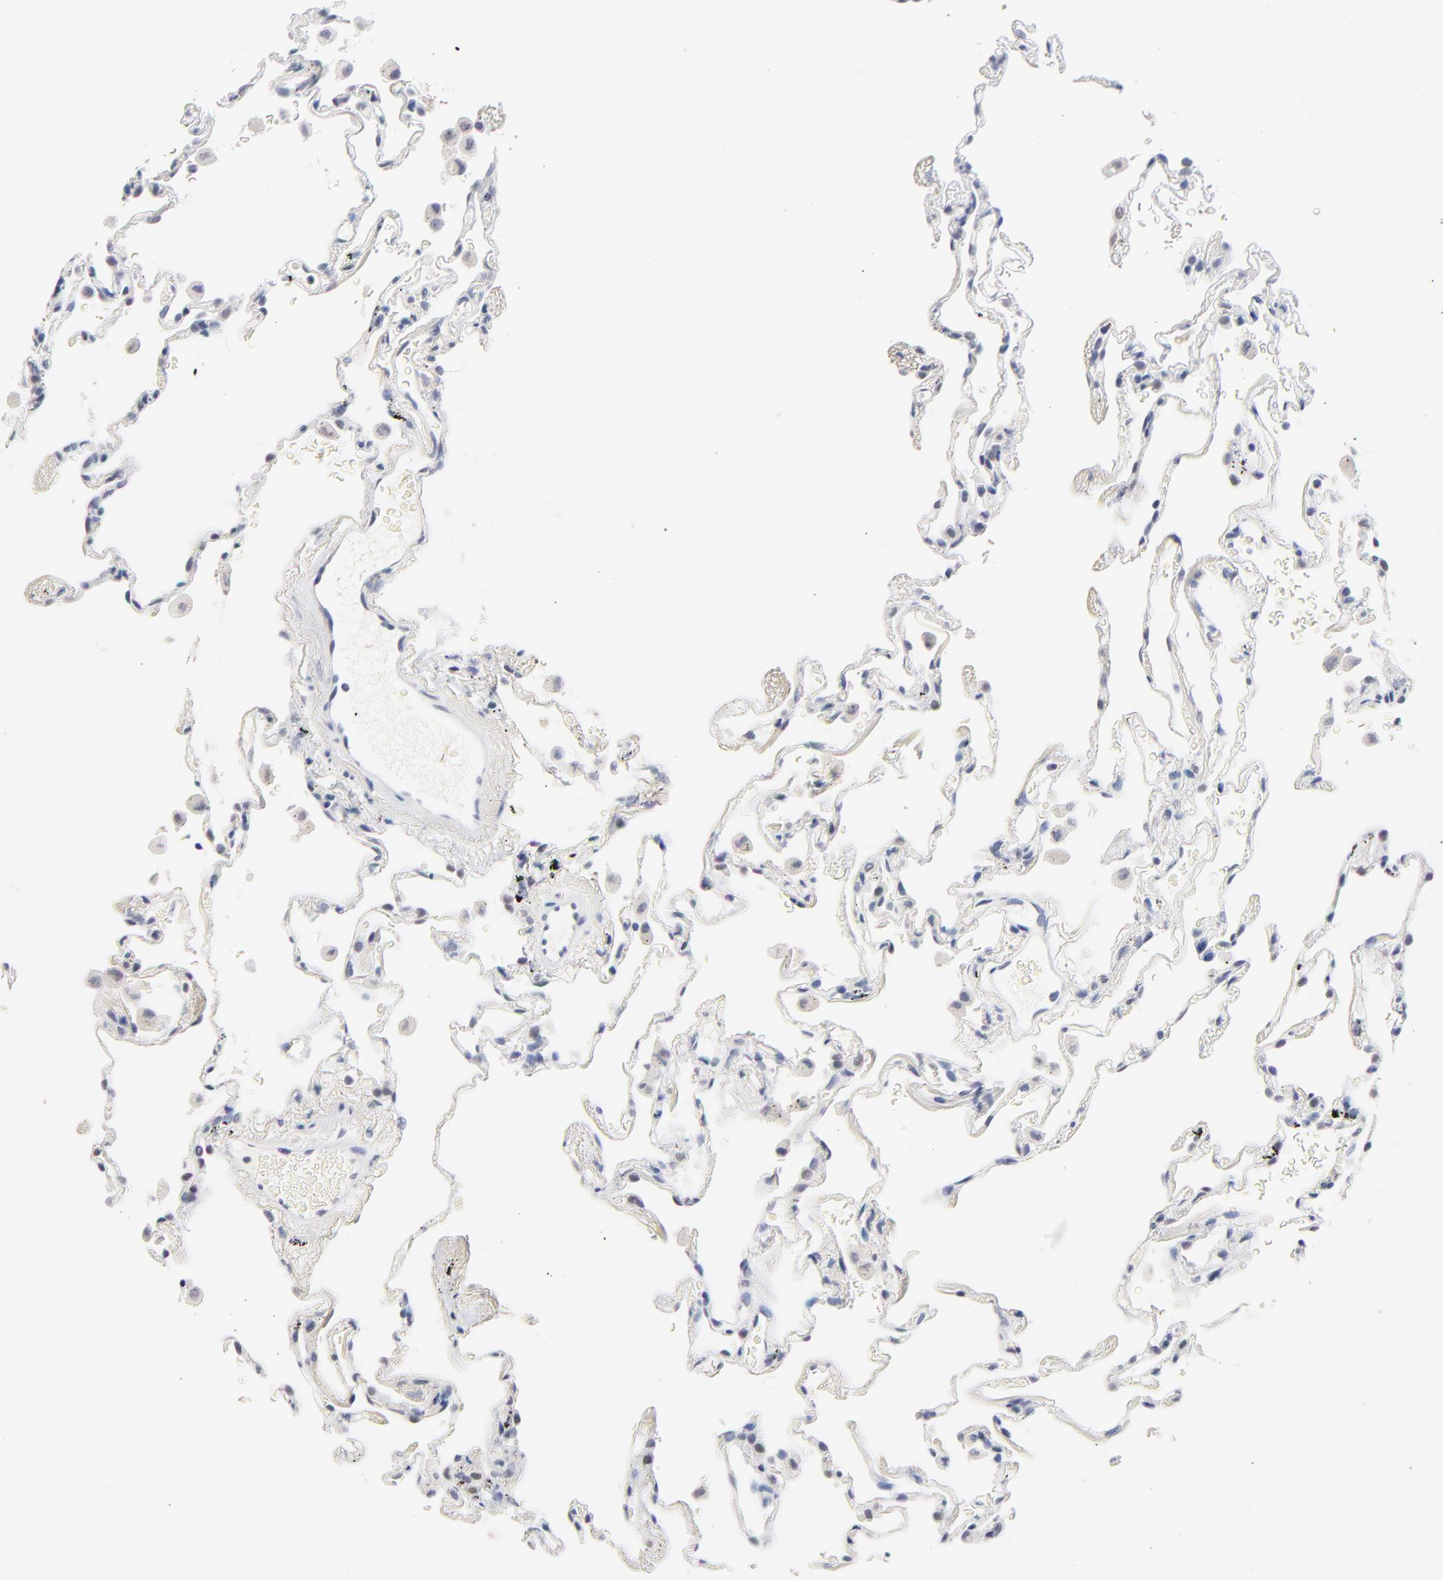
{"staining": {"intensity": "weak", "quantity": "<25%", "location": "nuclear"}, "tissue": "lung", "cell_type": "Alveolar cells", "image_type": "normal", "snomed": [{"axis": "morphology", "description": "Normal tissue, NOS"}, {"axis": "morphology", "description": "Inflammation, NOS"}, {"axis": "topography", "description": "Lung"}], "caption": "An immunohistochemistry (IHC) histopathology image of benign lung is shown. There is no staining in alveolar cells of lung. (DAB immunohistochemistry (IHC) with hematoxylin counter stain).", "gene": "ORC2", "patient": {"sex": "male", "age": 69}}